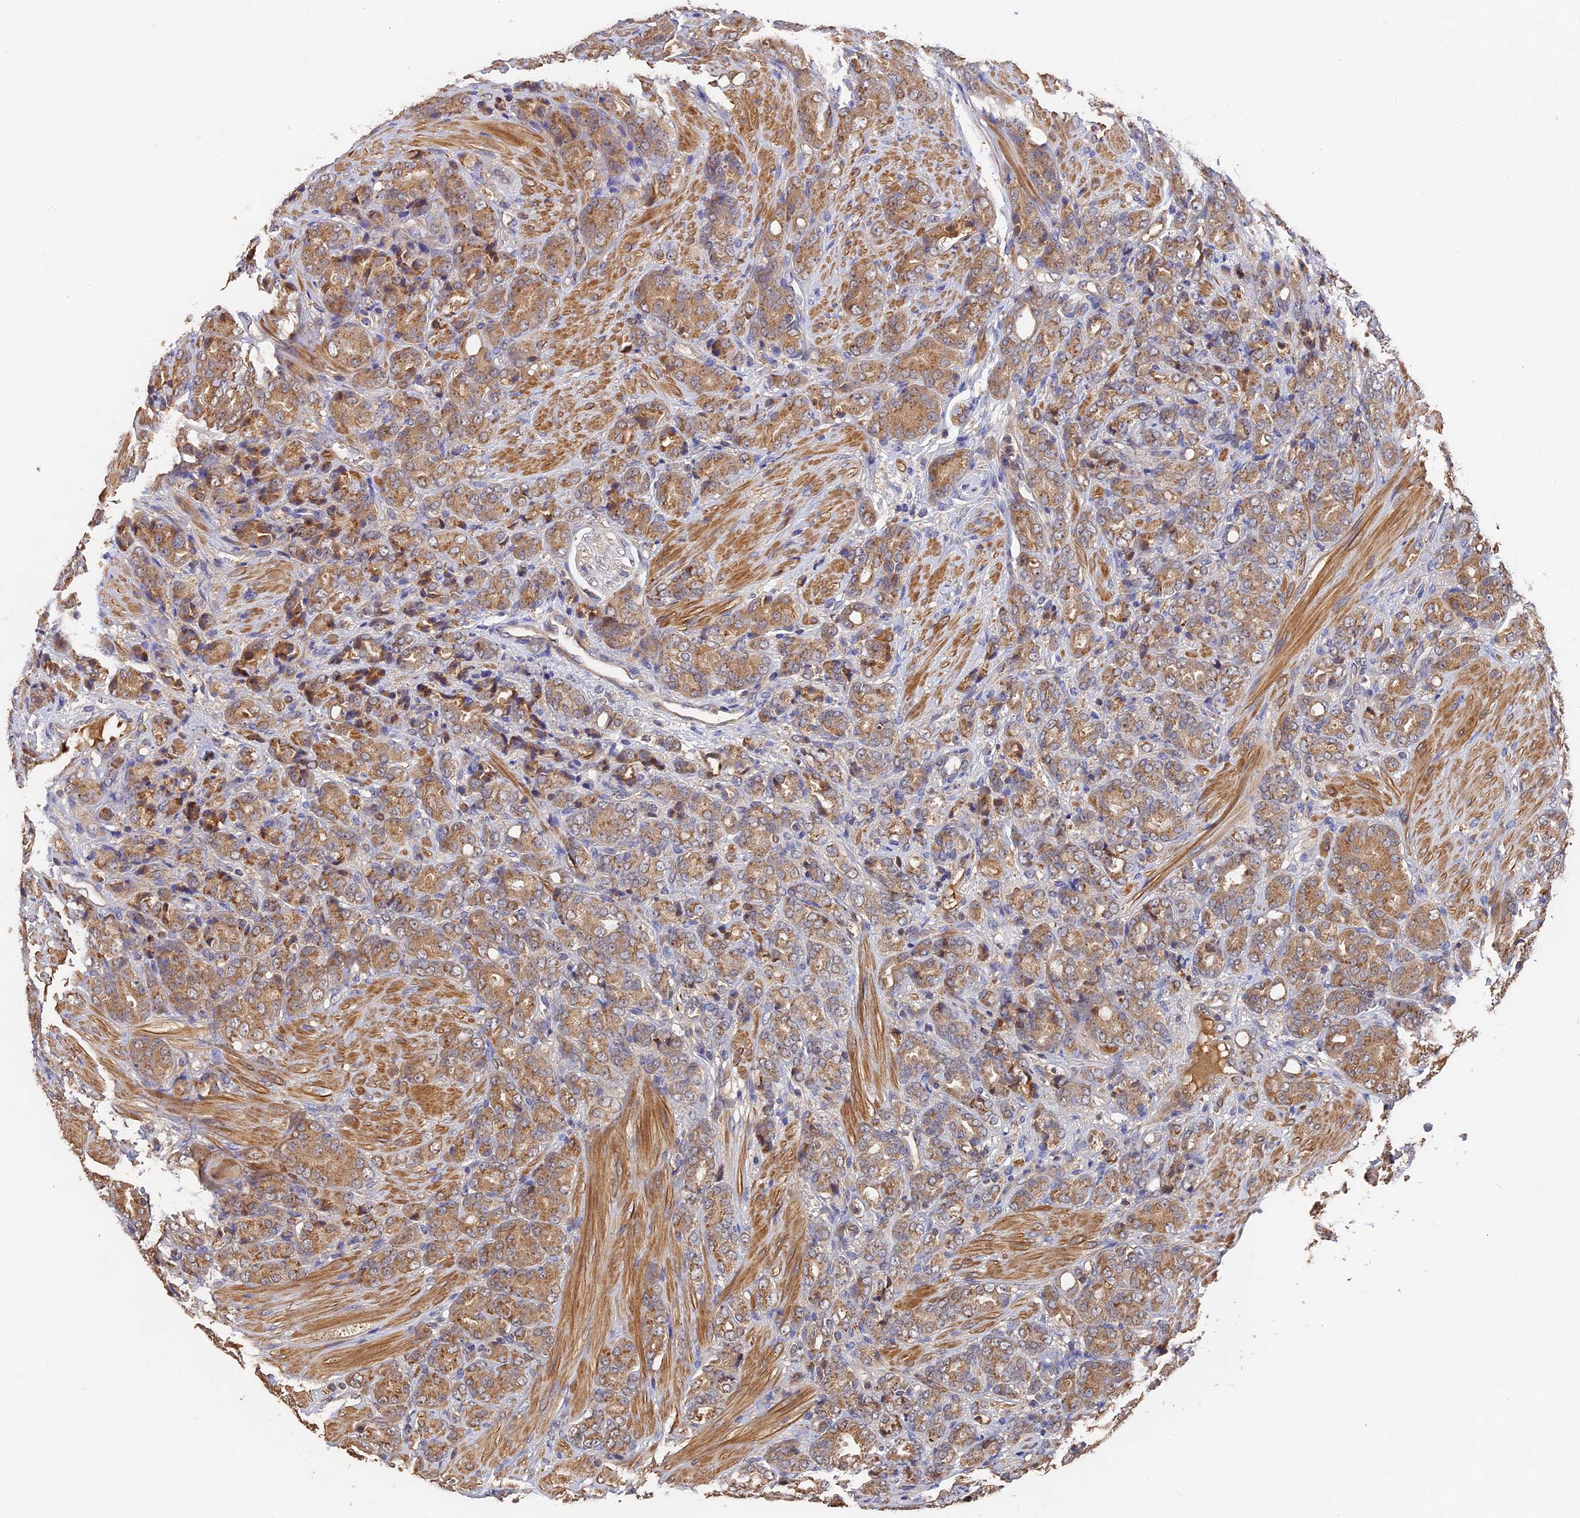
{"staining": {"intensity": "moderate", "quantity": ">75%", "location": "cytoplasmic/membranous"}, "tissue": "prostate cancer", "cell_type": "Tumor cells", "image_type": "cancer", "snomed": [{"axis": "morphology", "description": "Adenocarcinoma, High grade"}, {"axis": "topography", "description": "Prostate"}], "caption": "Protein staining demonstrates moderate cytoplasmic/membranous positivity in approximately >75% of tumor cells in high-grade adenocarcinoma (prostate). The staining was performed using DAB, with brown indicating positive protein expression. Nuclei are stained blue with hematoxylin.", "gene": "DHRS11", "patient": {"sex": "male", "age": 62}}